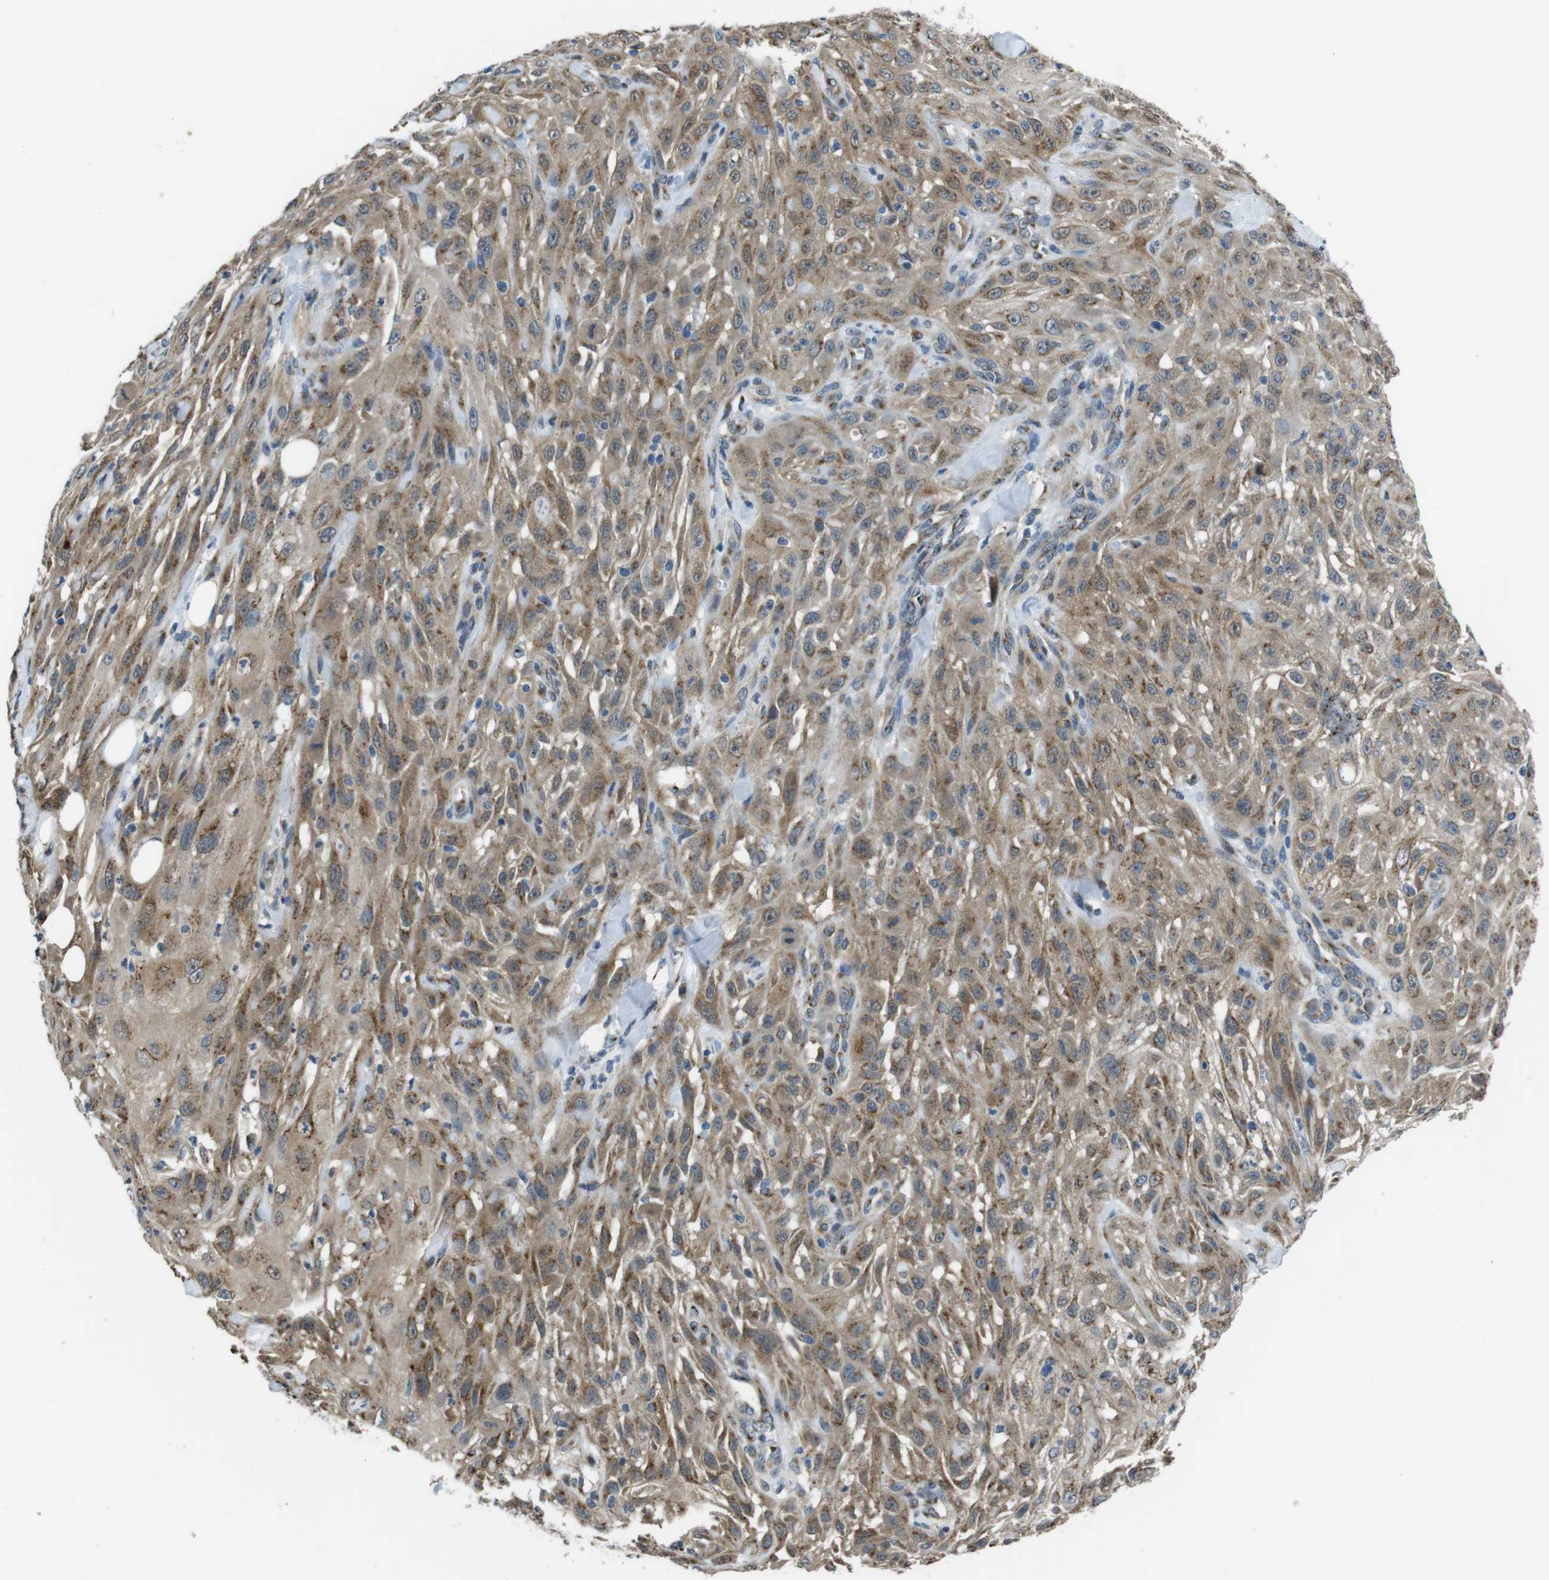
{"staining": {"intensity": "moderate", "quantity": ">75%", "location": "cytoplasmic/membranous"}, "tissue": "skin cancer", "cell_type": "Tumor cells", "image_type": "cancer", "snomed": [{"axis": "morphology", "description": "Squamous cell carcinoma, NOS"}, {"axis": "topography", "description": "Skin"}], "caption": "Human squamous cell carcinoma (skin) stained with a brown dye demonstrates moderate cytoplasmic/membranous positive expression in about >75% of tumor cells.", "gene": "RAB6A", "patient": {"sex": "male", "age": 75}}